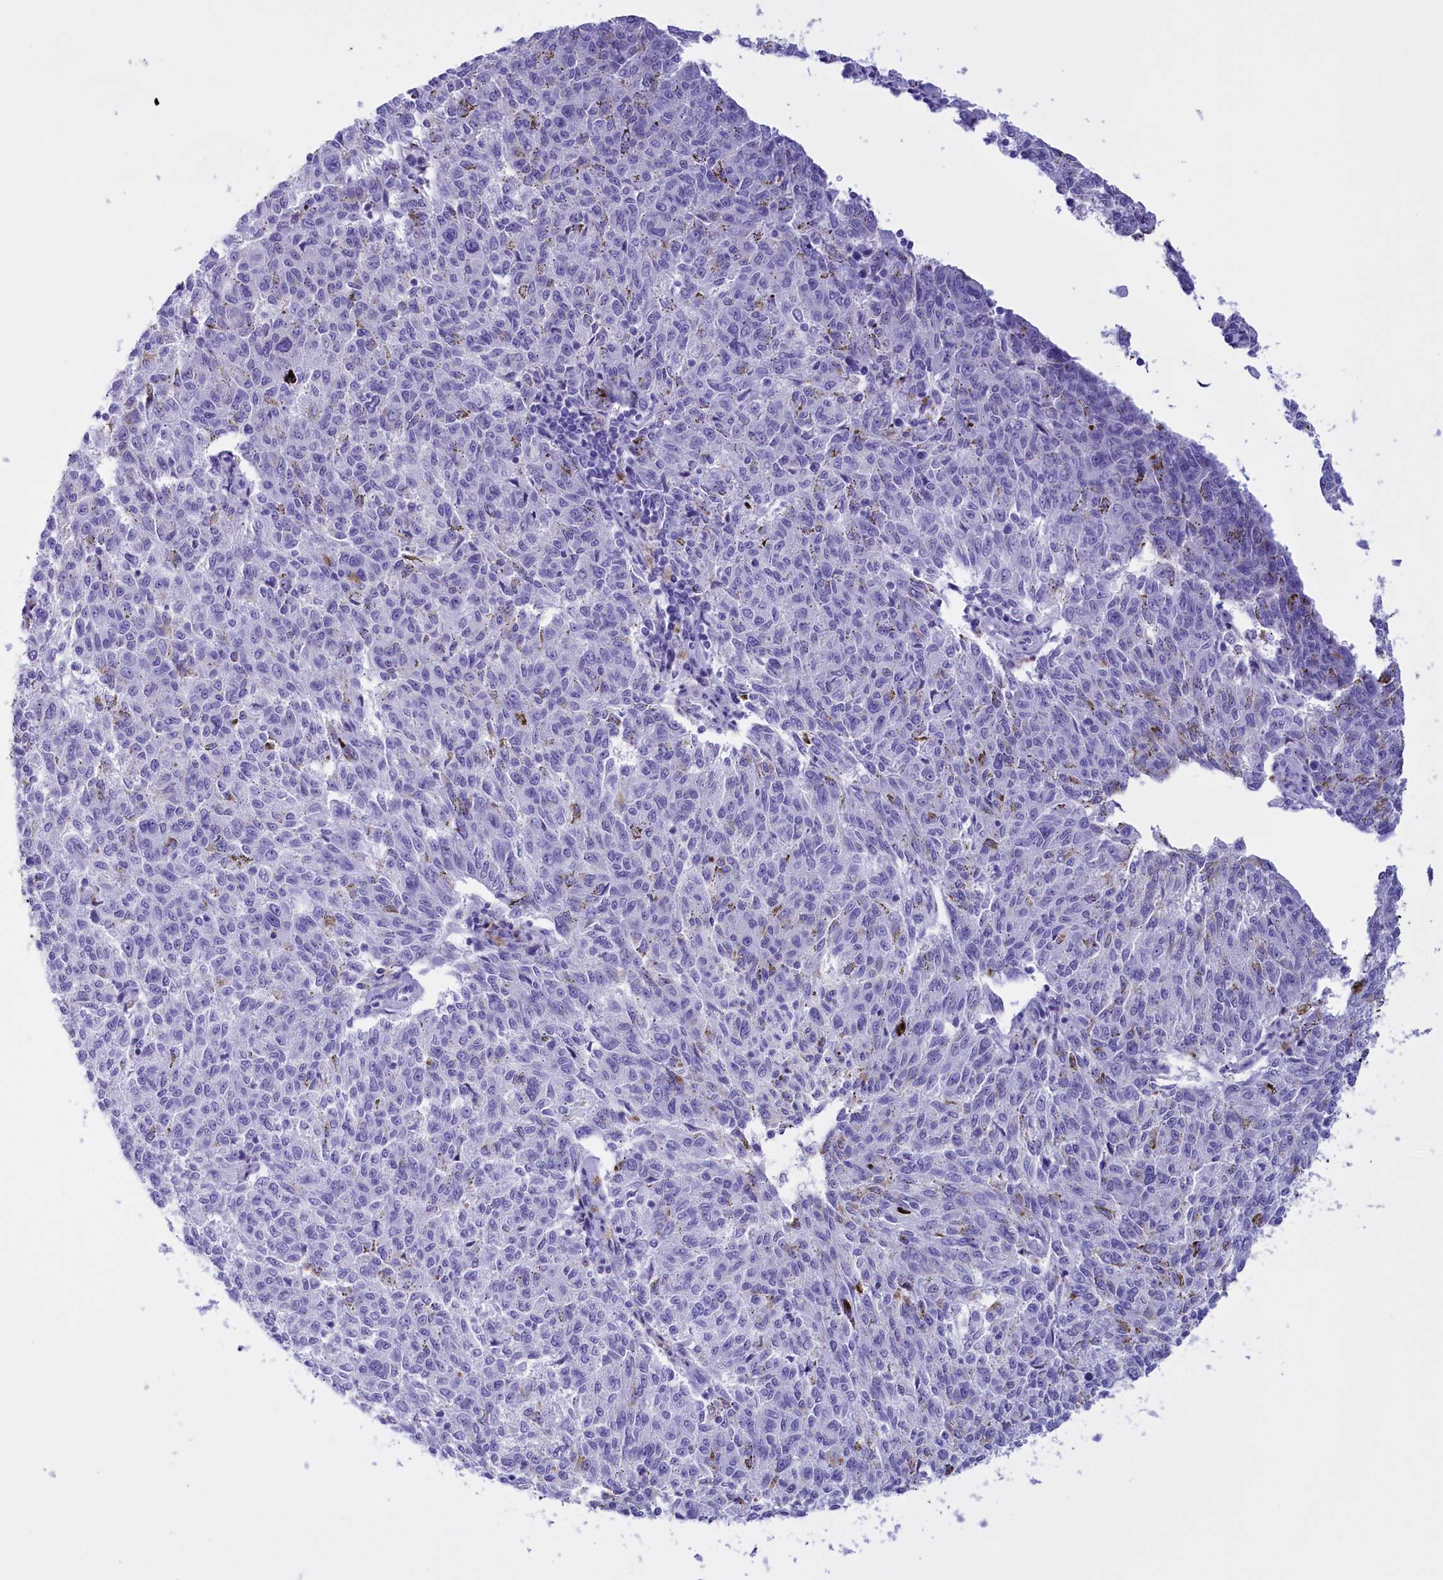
{"staining": {"intensity": "negative", "quantity": "none", "location": "none"}, "tissue": "melanoma", "cell_type": "Tumor cells", "image_type": "cancer", "snomed": [{"axis": "morphology", "description": "Malignant melanoma, NOS"}, {"axis": "topography", "description": "Skin"}], "caption": "Immunohistochemical staining of malignant melanoma demonstrates no significant expression in tumor cells.", "gene": "BRI3", "patient": {"sex": "female", "age": 72}}